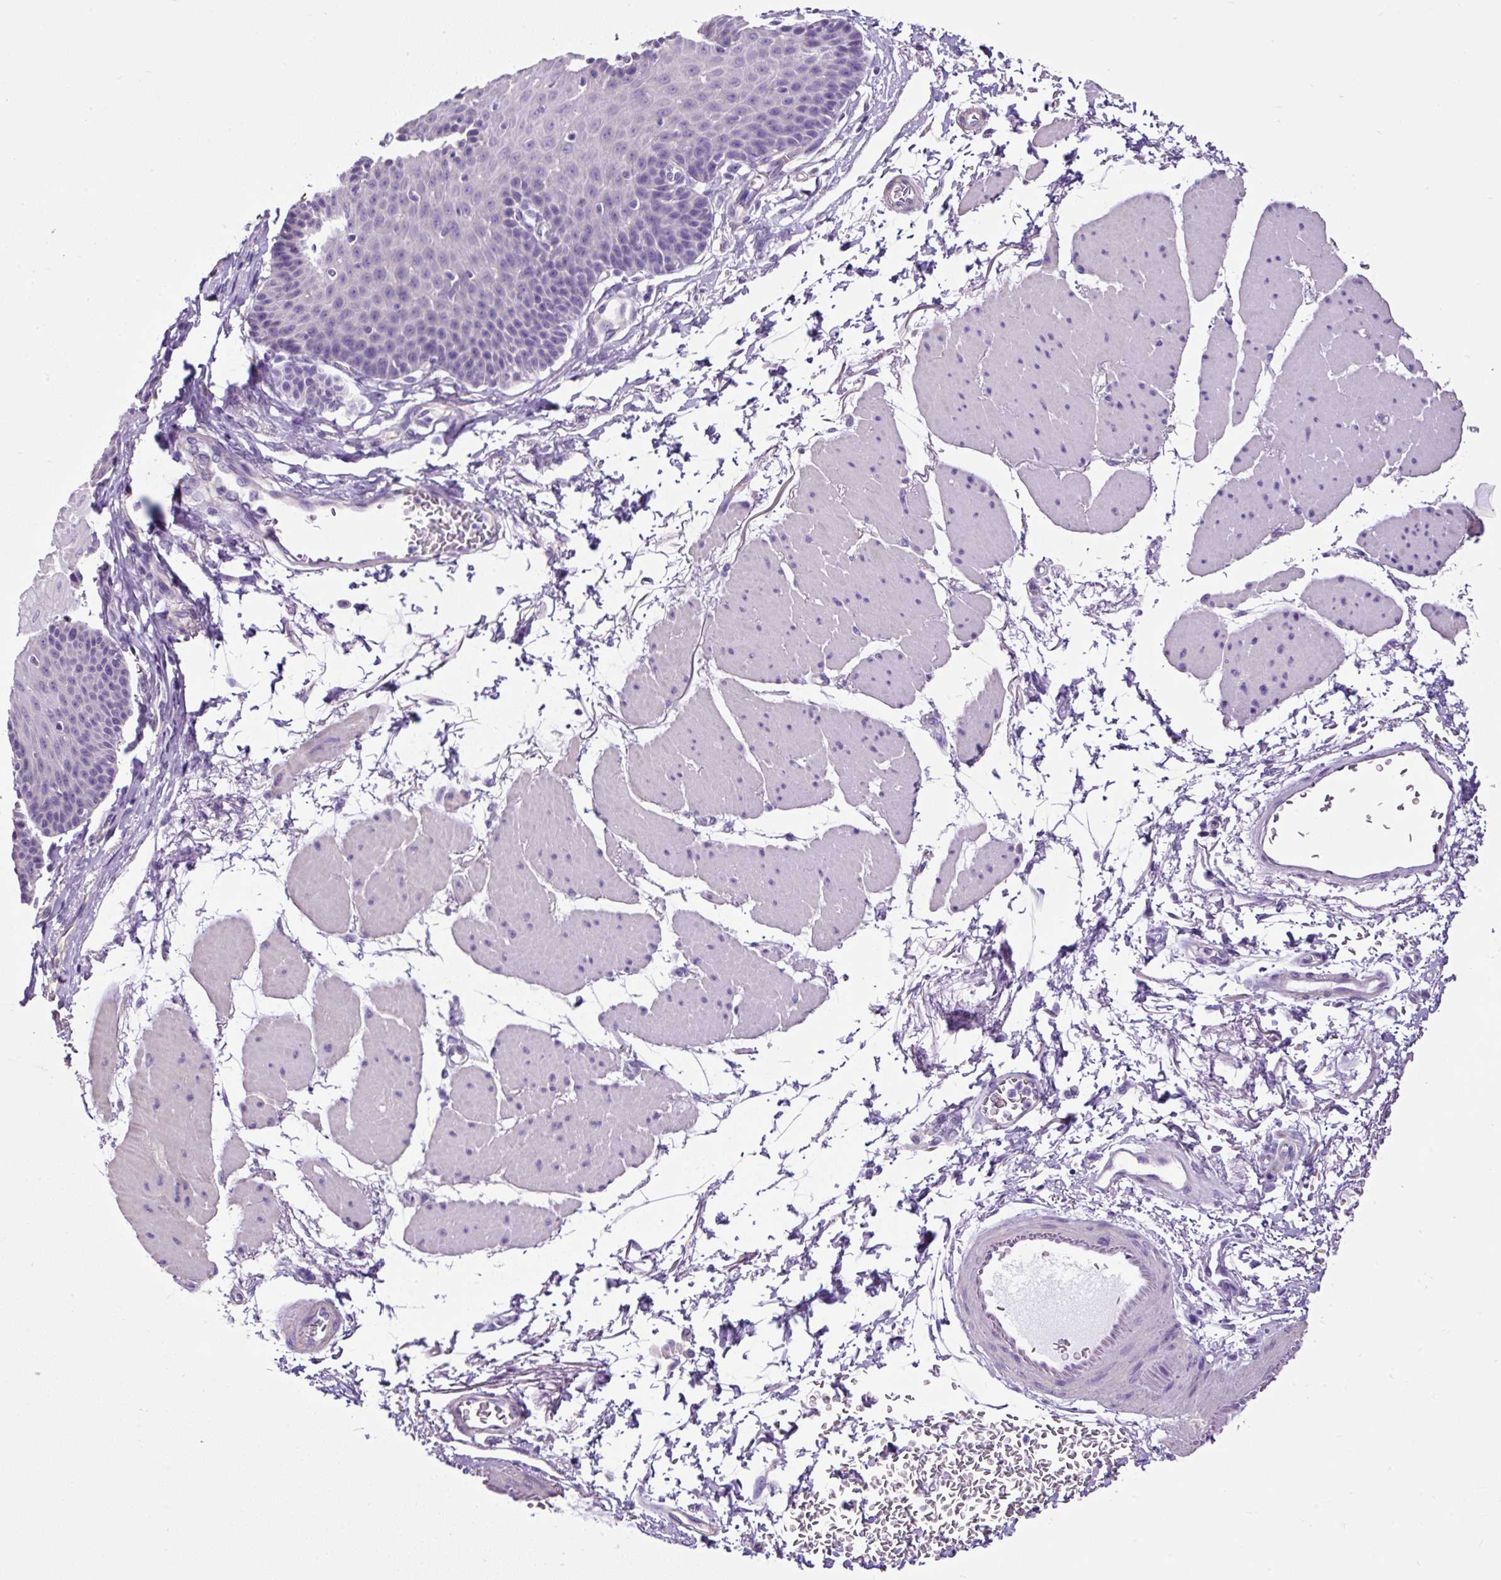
{"staining": {"intensity": "negative", "quantity": "none", "location": "none"}, "tissue": "esophagus", "cell_type": "Squamous epithelial cells", "image_type": "normal", "snomed": [{"axis": "morphology", "description": "Normal tissue, NOS"}, {"axis": "topography", "description": "Esophagus"}], "caption": "The image displays no significant expression in squamous epithelial cells of esophagus. The staining was performed using DAB (3,3'-diaminobenzidine) to visualize the protein expression in brown, while the nuclei were stained in blue with hematoxylin (Magnification: 20x).", "gene": "PDIA2", "patient": {"sex": "female", "age": 81}}